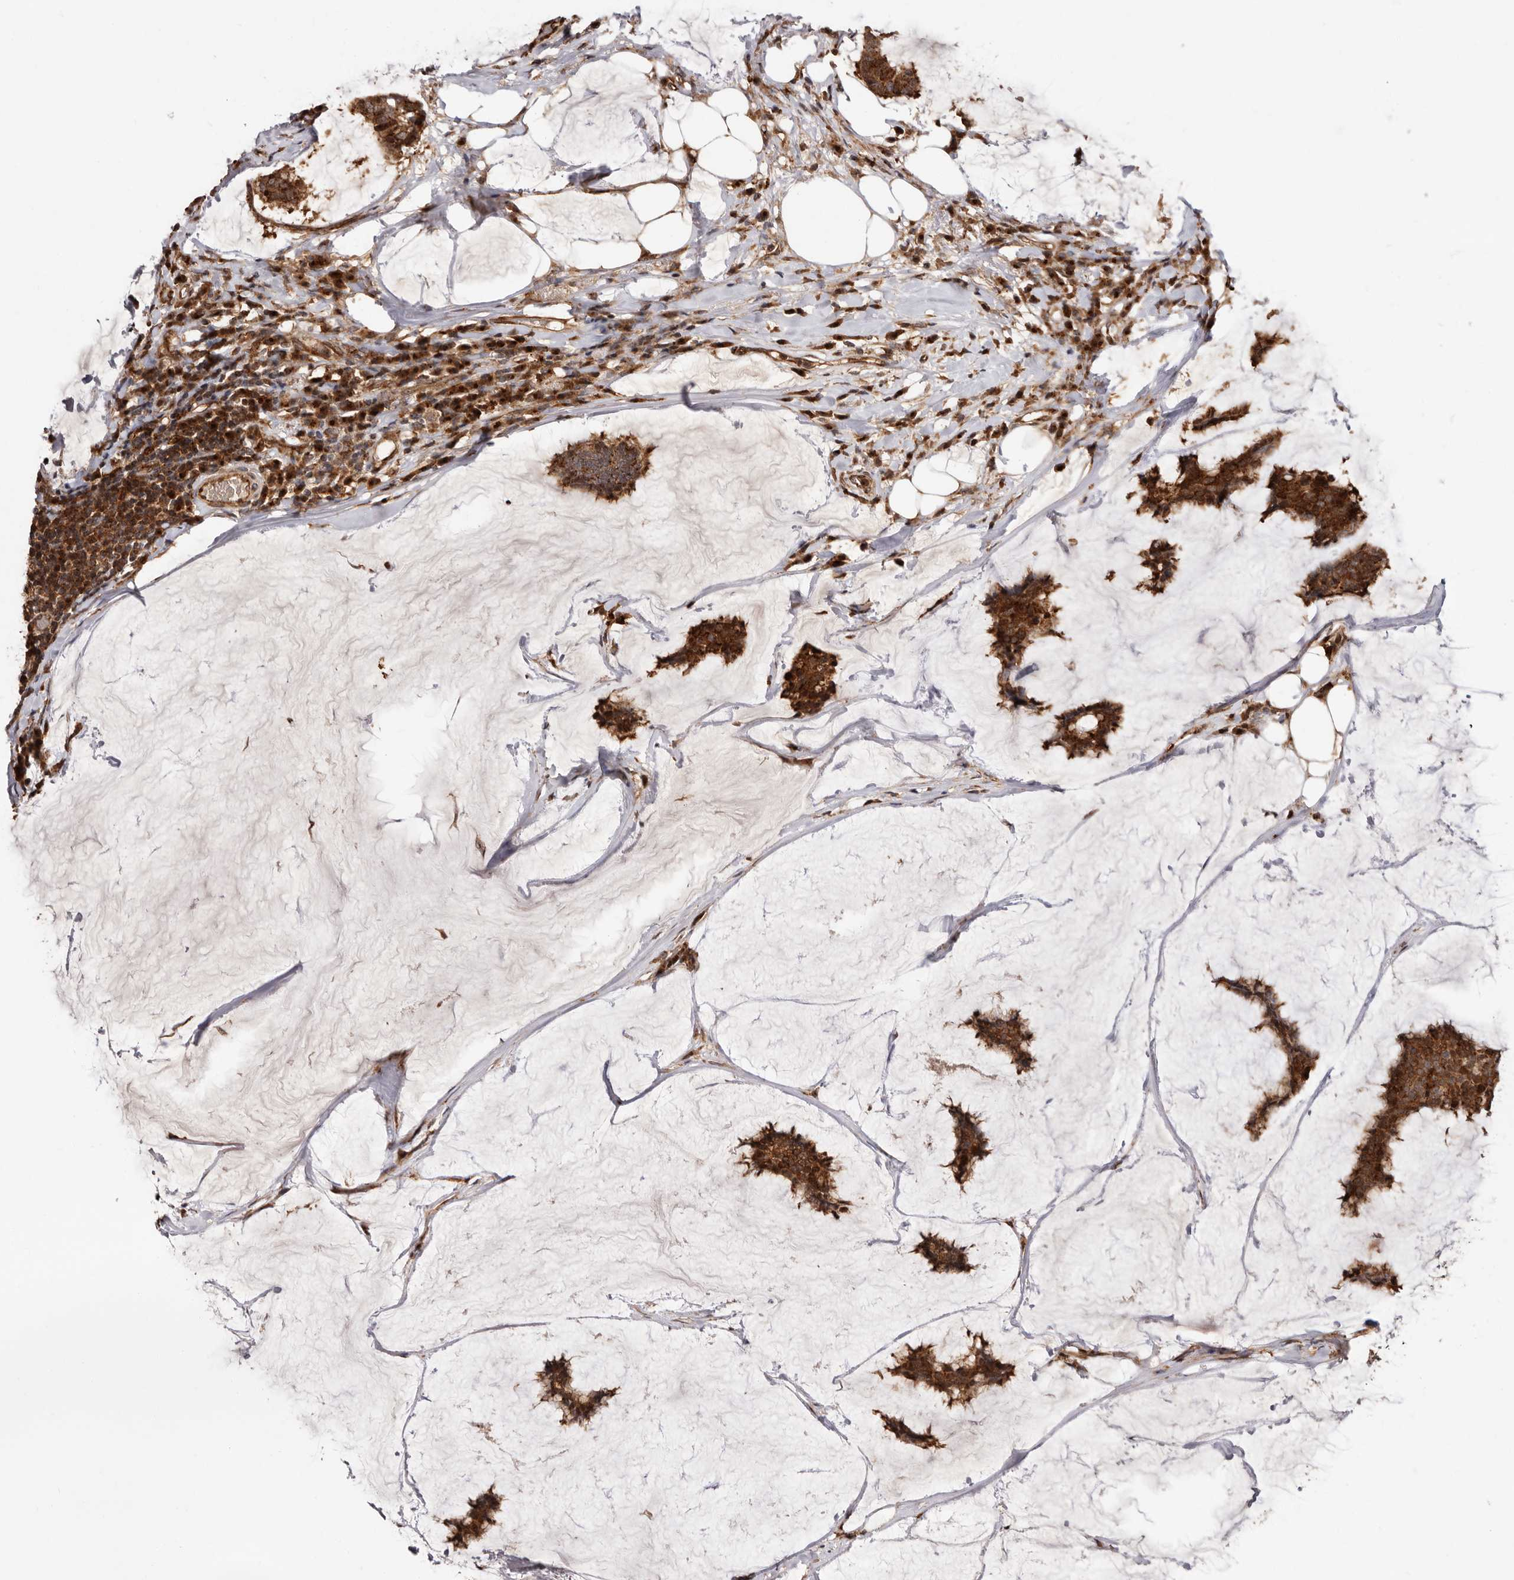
{"staining": {"intensity": "strong", "quantity": ">75%", "location": "cytoplasmic/membranous"}, "tissue": "breast cancer", "cell_type": "Tumor cells", "image_type": "cancer", "snomed": [{"axis": "morphology", "description": "Duct carcinoma"}, {"axis": "topography", "description": "Breast"}], "caption": "DAB immunohistochemical staining of breast cancer demonstrates strong cytoplasmic/membranous protein positivity in about >75% of tumor cells. (IHC, brightfield microscopy, high magnification).", "gene": "GPR27", "patient": {"sex": "female", "age": 93}}